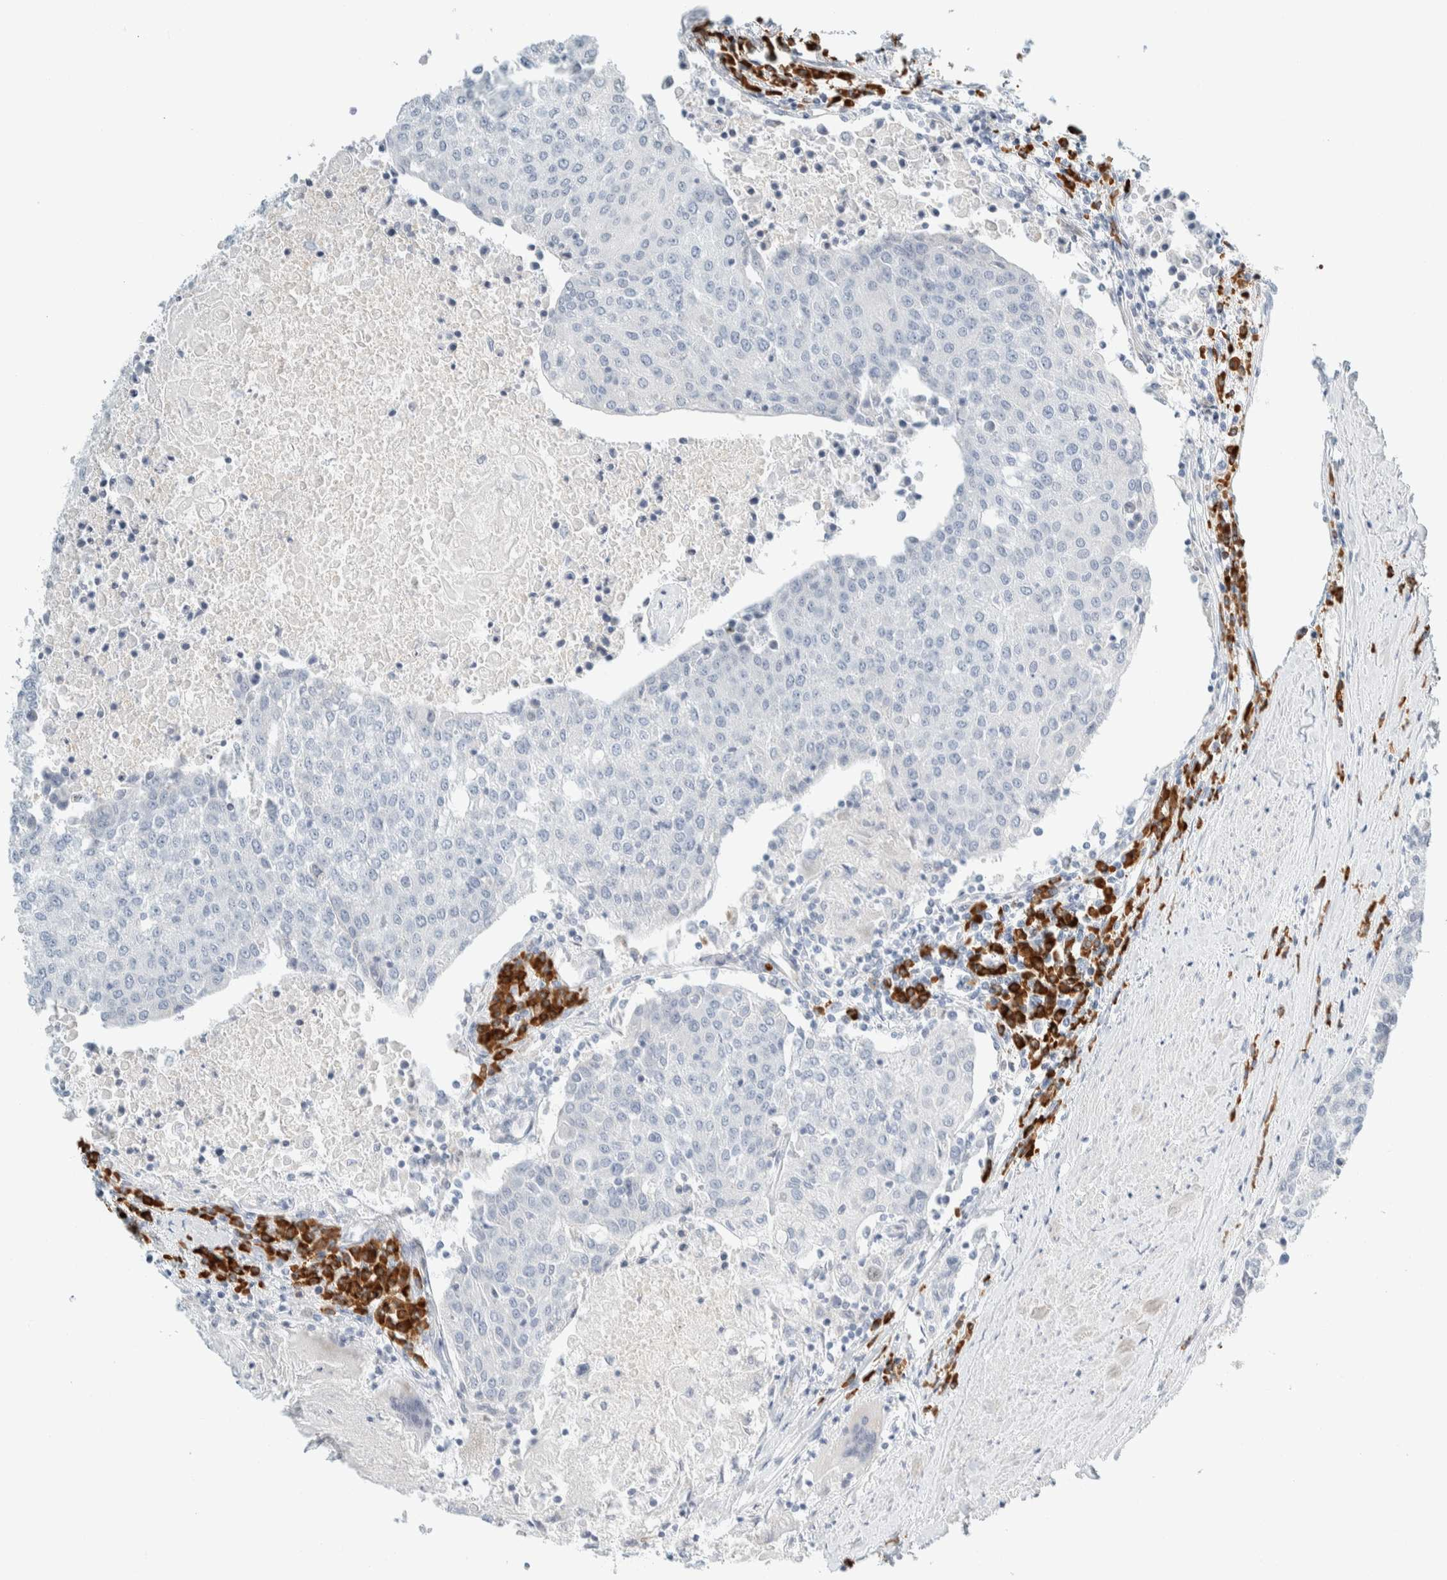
{"staining": {"intensity": "negative", "quantity": "none", "location": "none"}, "tissue": "urothelial cancer", "cell_type": "Tumor cells", "image_type": "cancer", "snomed": [{"axis": "morphology", "description": "Urothelial carcinoma, High grade"}, {"axis": "topography", "description": "Urinary bladder"}], "caption": "Immunohistochemistry (IHC) image of neoplastic tissue: human high-grade urothelial carcinoma stained with DAB demonstrates no significant protein staining in tumor cells.", "gene": "ARHGAP27", "patient": {"sex": "female", "age": 85}}